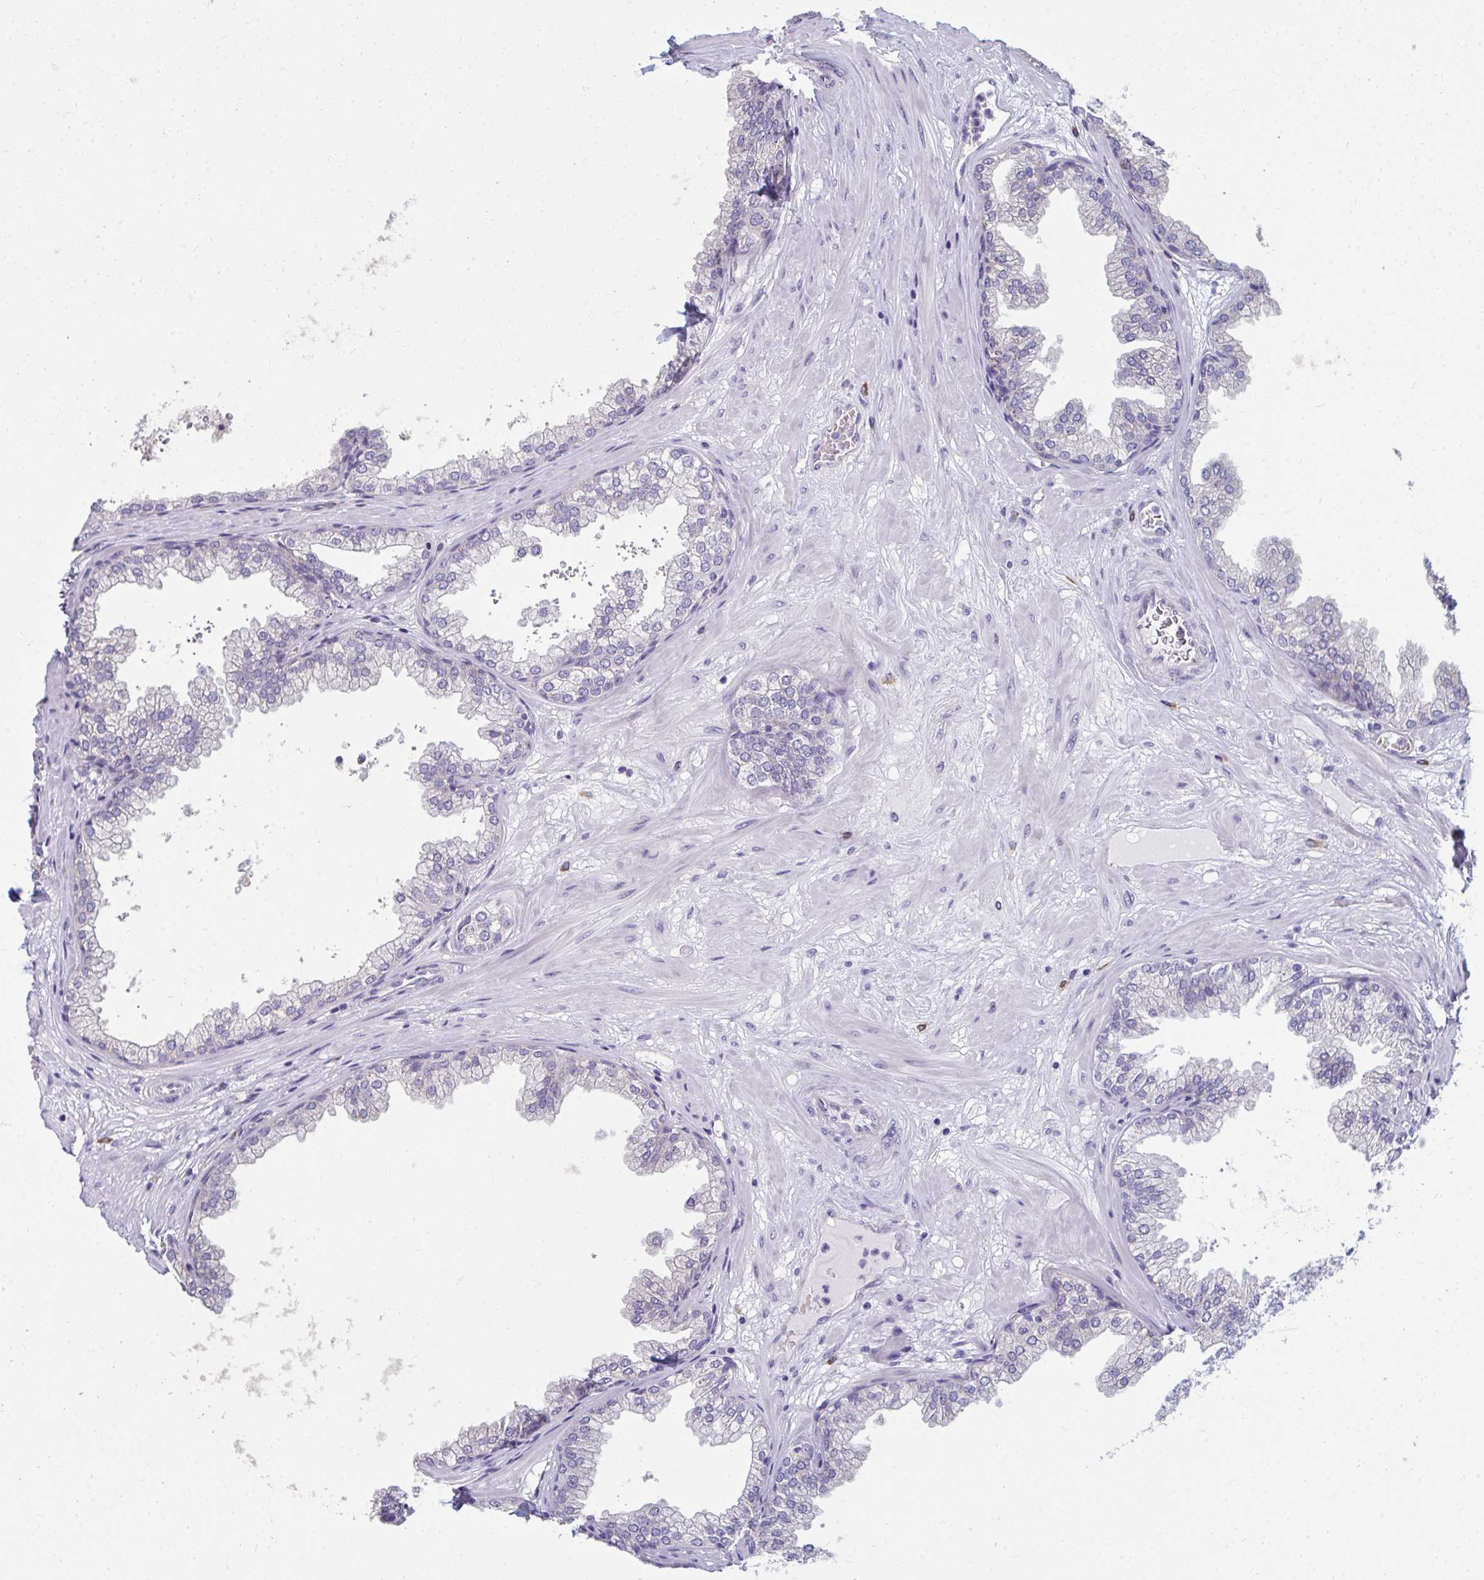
{"staining": {"intensity": "negative", "quantity": "none", "location": "none"}, "tissue": "prostate", "cell_type": "Glandular cells", "image_type": "normal", "snomed": [{"axis": "morphology", "description": "Normal tissue, NOS"}, {"axis": "topography", "description": "Prostate"}], "caption": "Glandular cells show no significant staining in benign prostate. (Immunohistochemistry, brightfield microscopy, high magnification).", "gene": "EIF1AD", "patient": {"sex": "male", "age": 37}}